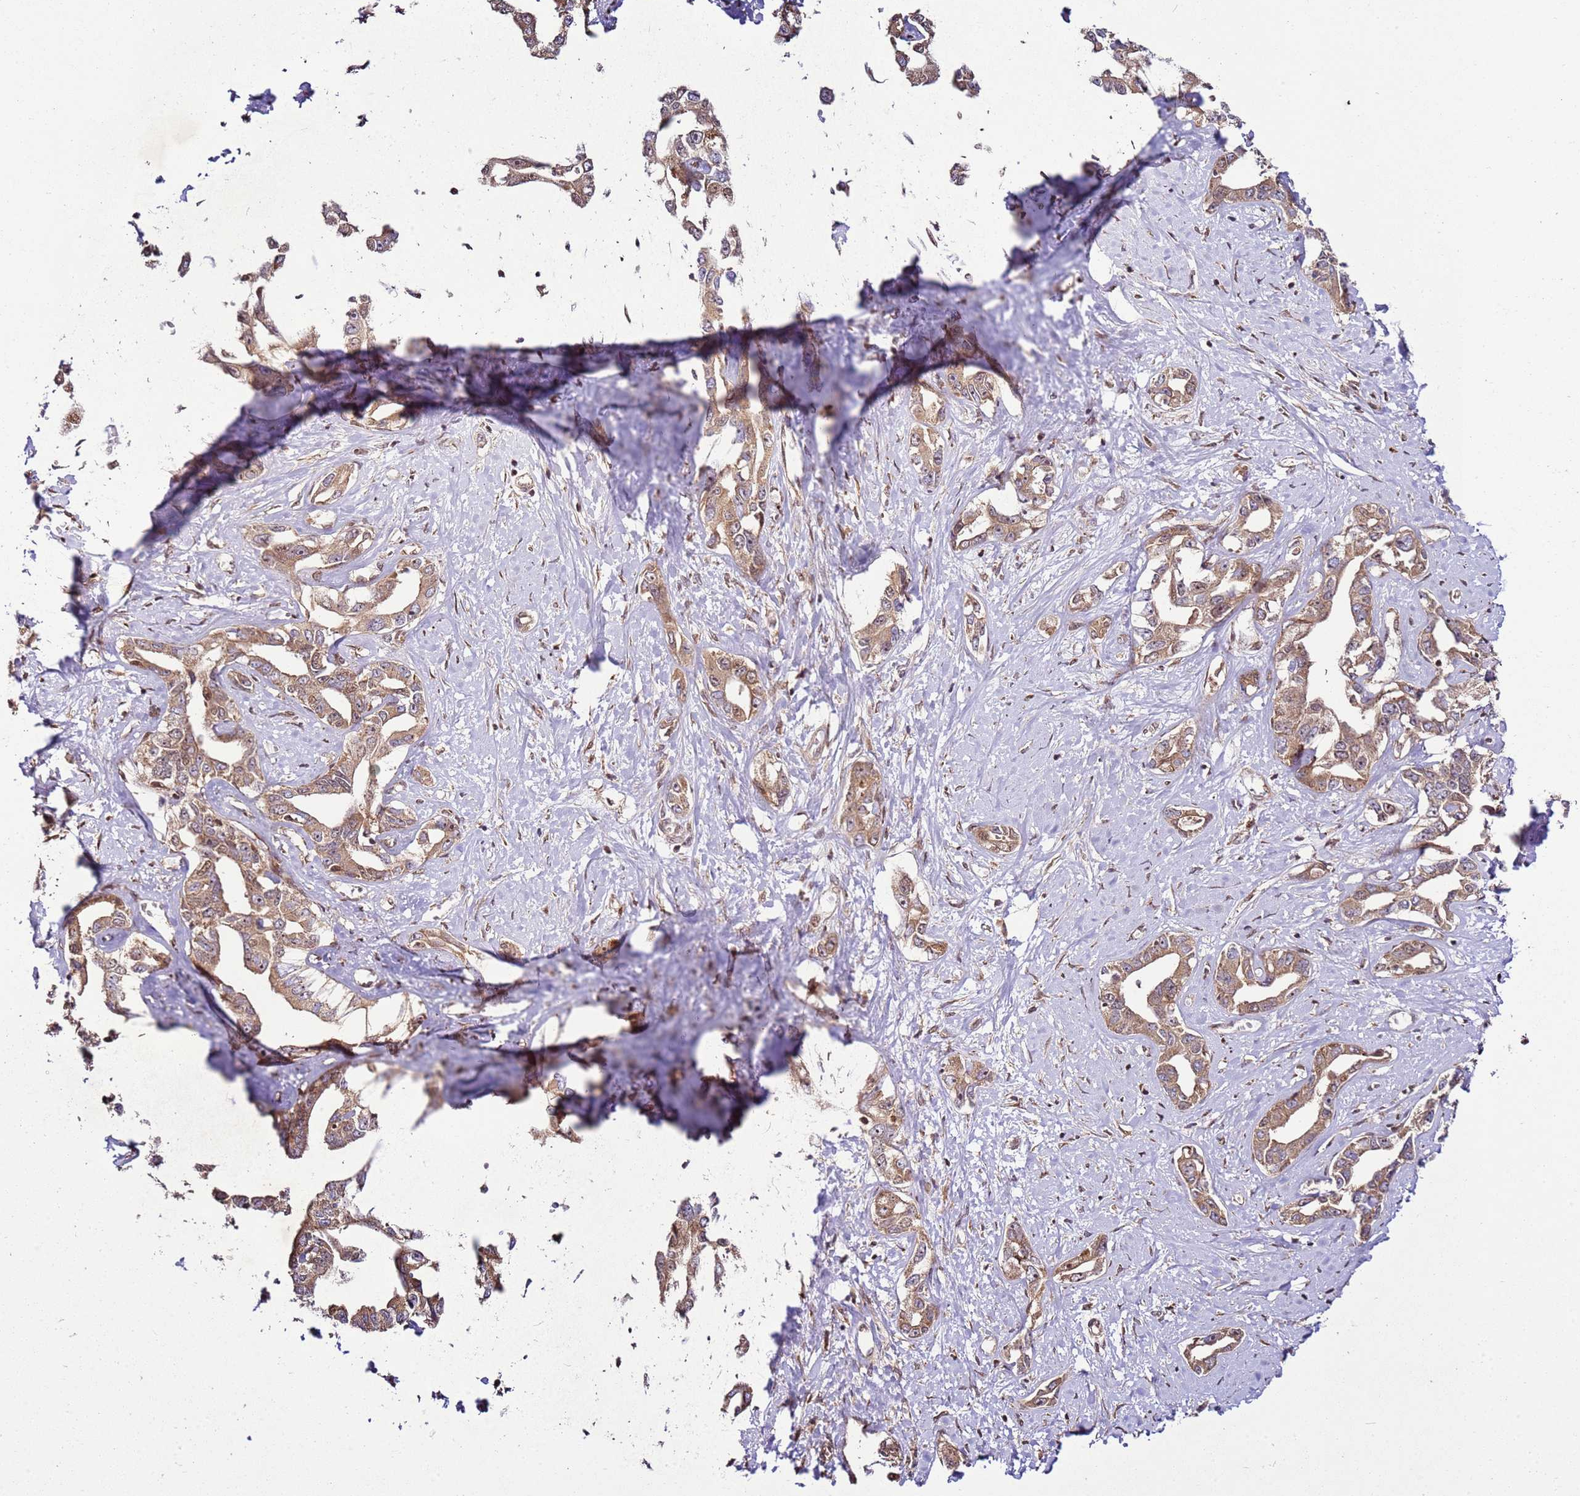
{"staining": {"intensity": "moderate", "quantity": ">75%", "location": "cytoplasmic/membranous,nuclear"}, "tissue": "liver cancer", "cell_type": "Tumor cells", "image_type": "cancer", "snomed": [{"axis": "morphology", "description": "Cholangiocarcinoma"}, {"axis": "topography", "description": "Liver"}], "caption": "IHC micrograph of neoplastic tissue: liver cancer (cholangiocarcinoma) stained using IHC shows medium levels of moderate protein expression localized specifically in the cytoplasmic/membranous and nuclear of tumor cells, appearing as a cytoplasmic/membranous and nuclear brown color.", "gene": "RASA3", "patient": {"sex": "male", "age": 59}}